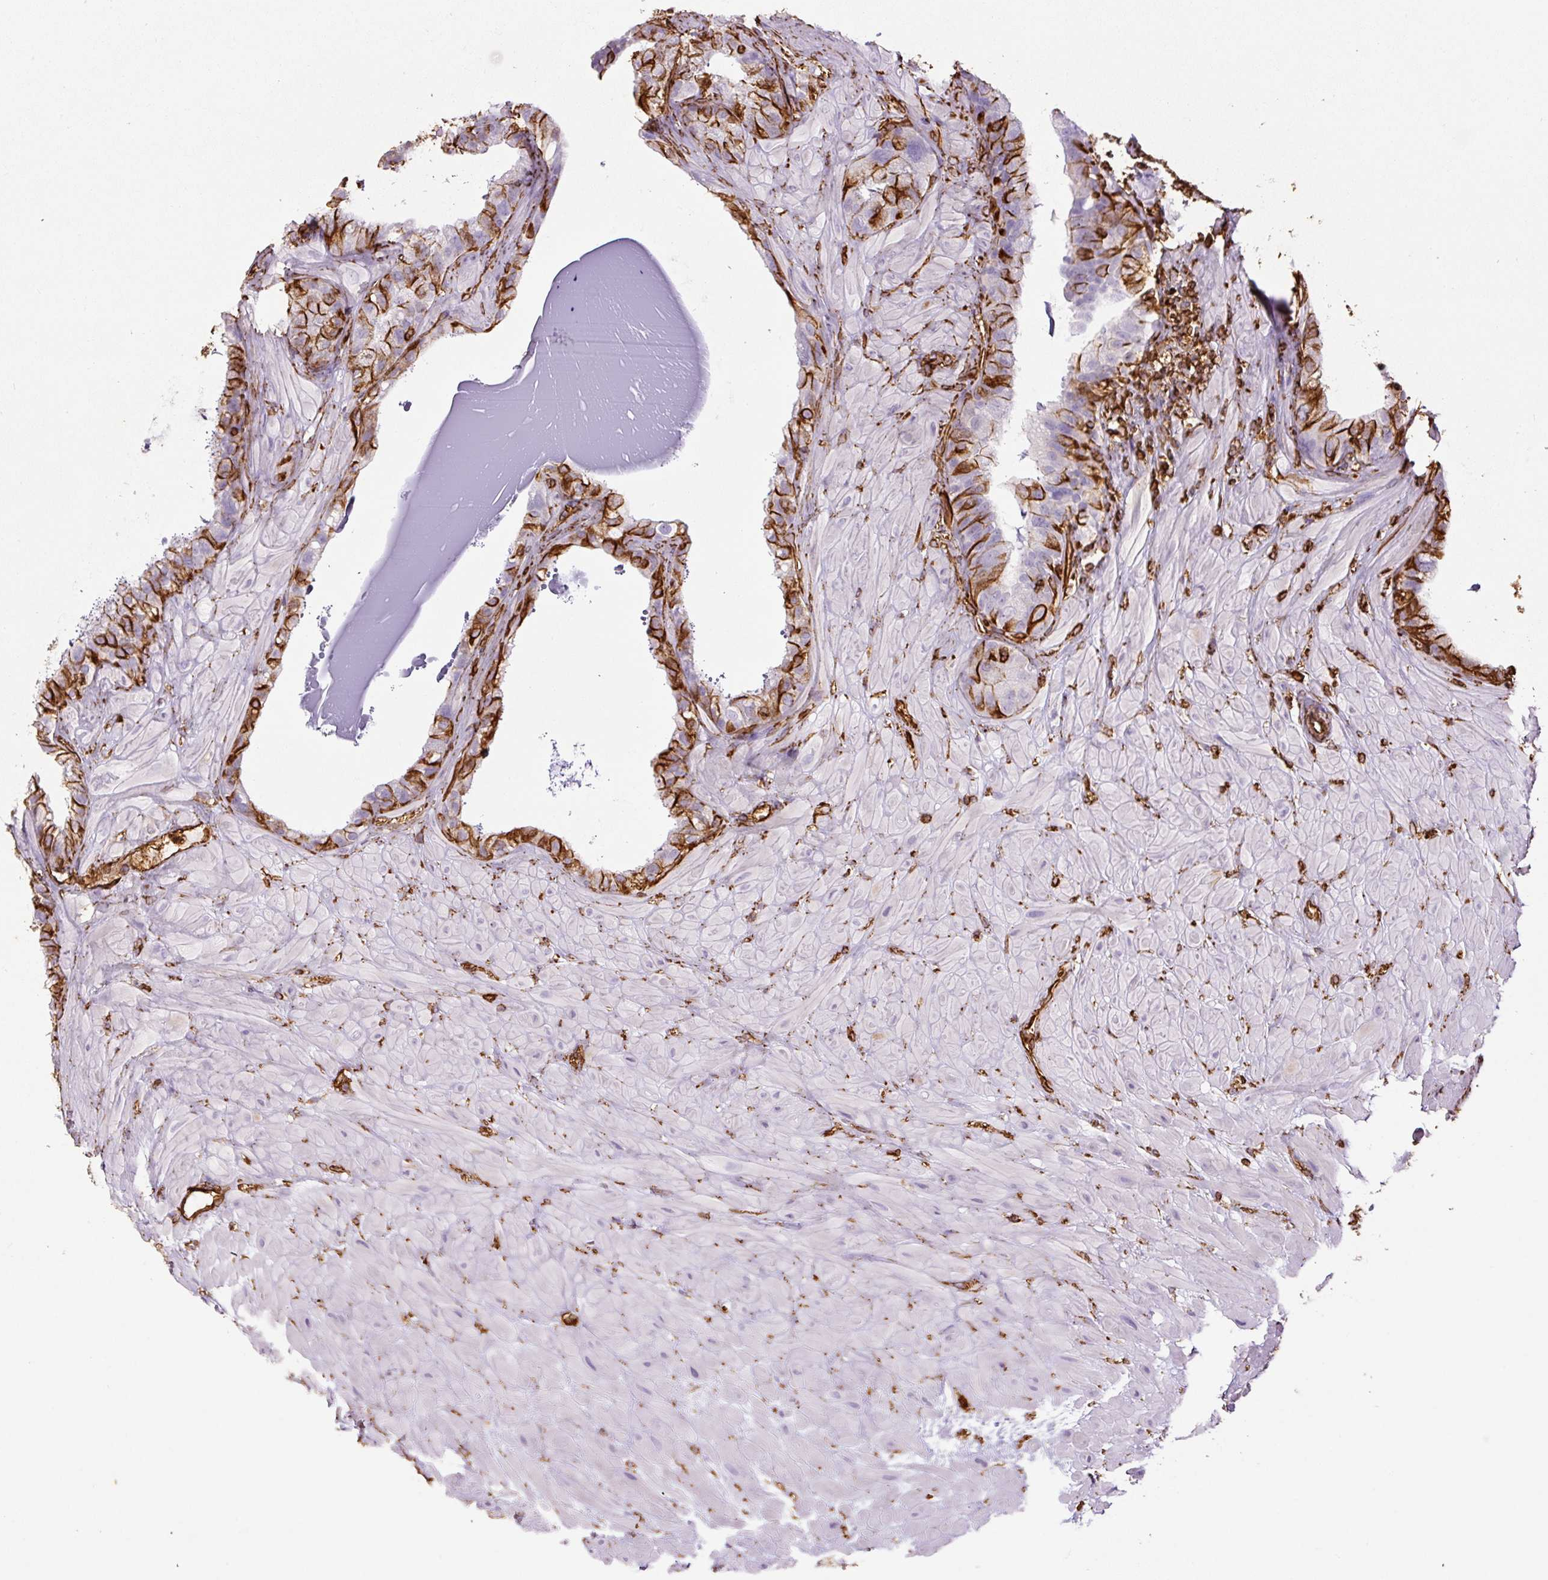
{"staining": {"intensity": "strong", "quantity": "25%-75%", "location": "cytoplasmic/membranous"}, "tissue": "seminal vesicle", "cell_type": "Glandular cells", "image_type": "normal", "snomed": [{"axis": "morphology", "description": "Normal tissue, NOS"}, {"axis": "topography", "description": "Seminal veicle"}, {"axis": "topography", "description": "Peripheral nerve tissue"}], "caption": "Immunohistochemistry (DAB) staining of unremarkable seminal vesicle shows strong cytoplasmic/membranous protein staining in about 25%-75% of glandular cells.", "gene": "VIM", "patient": {"sex": "male", "age": 76}}